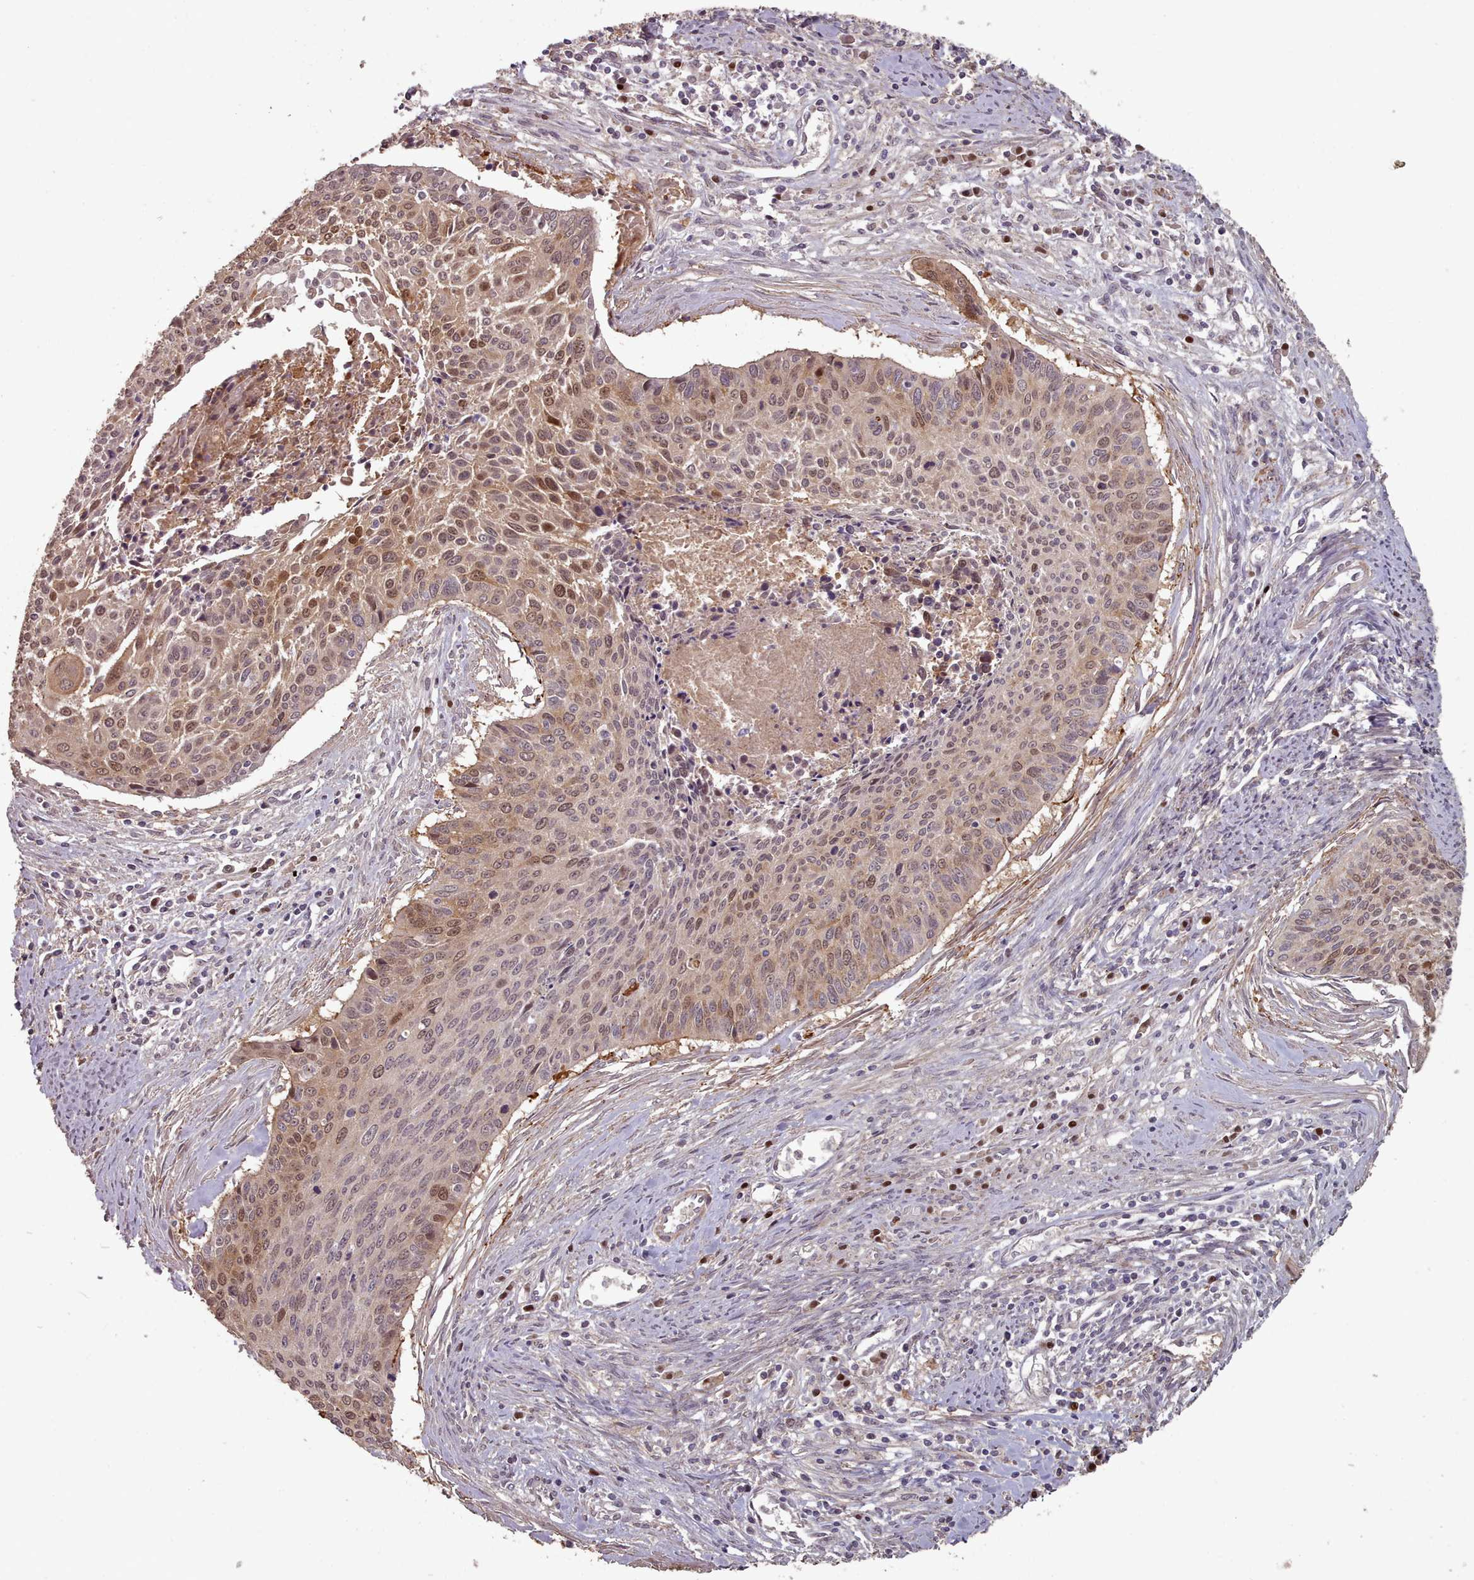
{"staining": {"intensity": "moderate", "quantity": "25%-75%", "location": "cytoplasmic/membranous,nuclear"}, "tissue": "cervical cancer", "cell_type": "Tumor cells", "image_type": "cancer", "snomed": [{"axis": "morphology", "description": "Squamous cell carcinoma, NOS"}, {"axis": "topography", "description": "Cervix"}], "caption": "Immunohistochemical staining of cervical cancer (squamous cell carcinoma) demonstrates medium levels of moderate cytoplasmic/membranous and nuclear protein positivity in about 25%-75% of tumor cells. (DAB IHC, brown staining for protein, blue staining for nuclei).", "gene": "ERCC6L", "patient": {"sex": "female", "age": 55}}